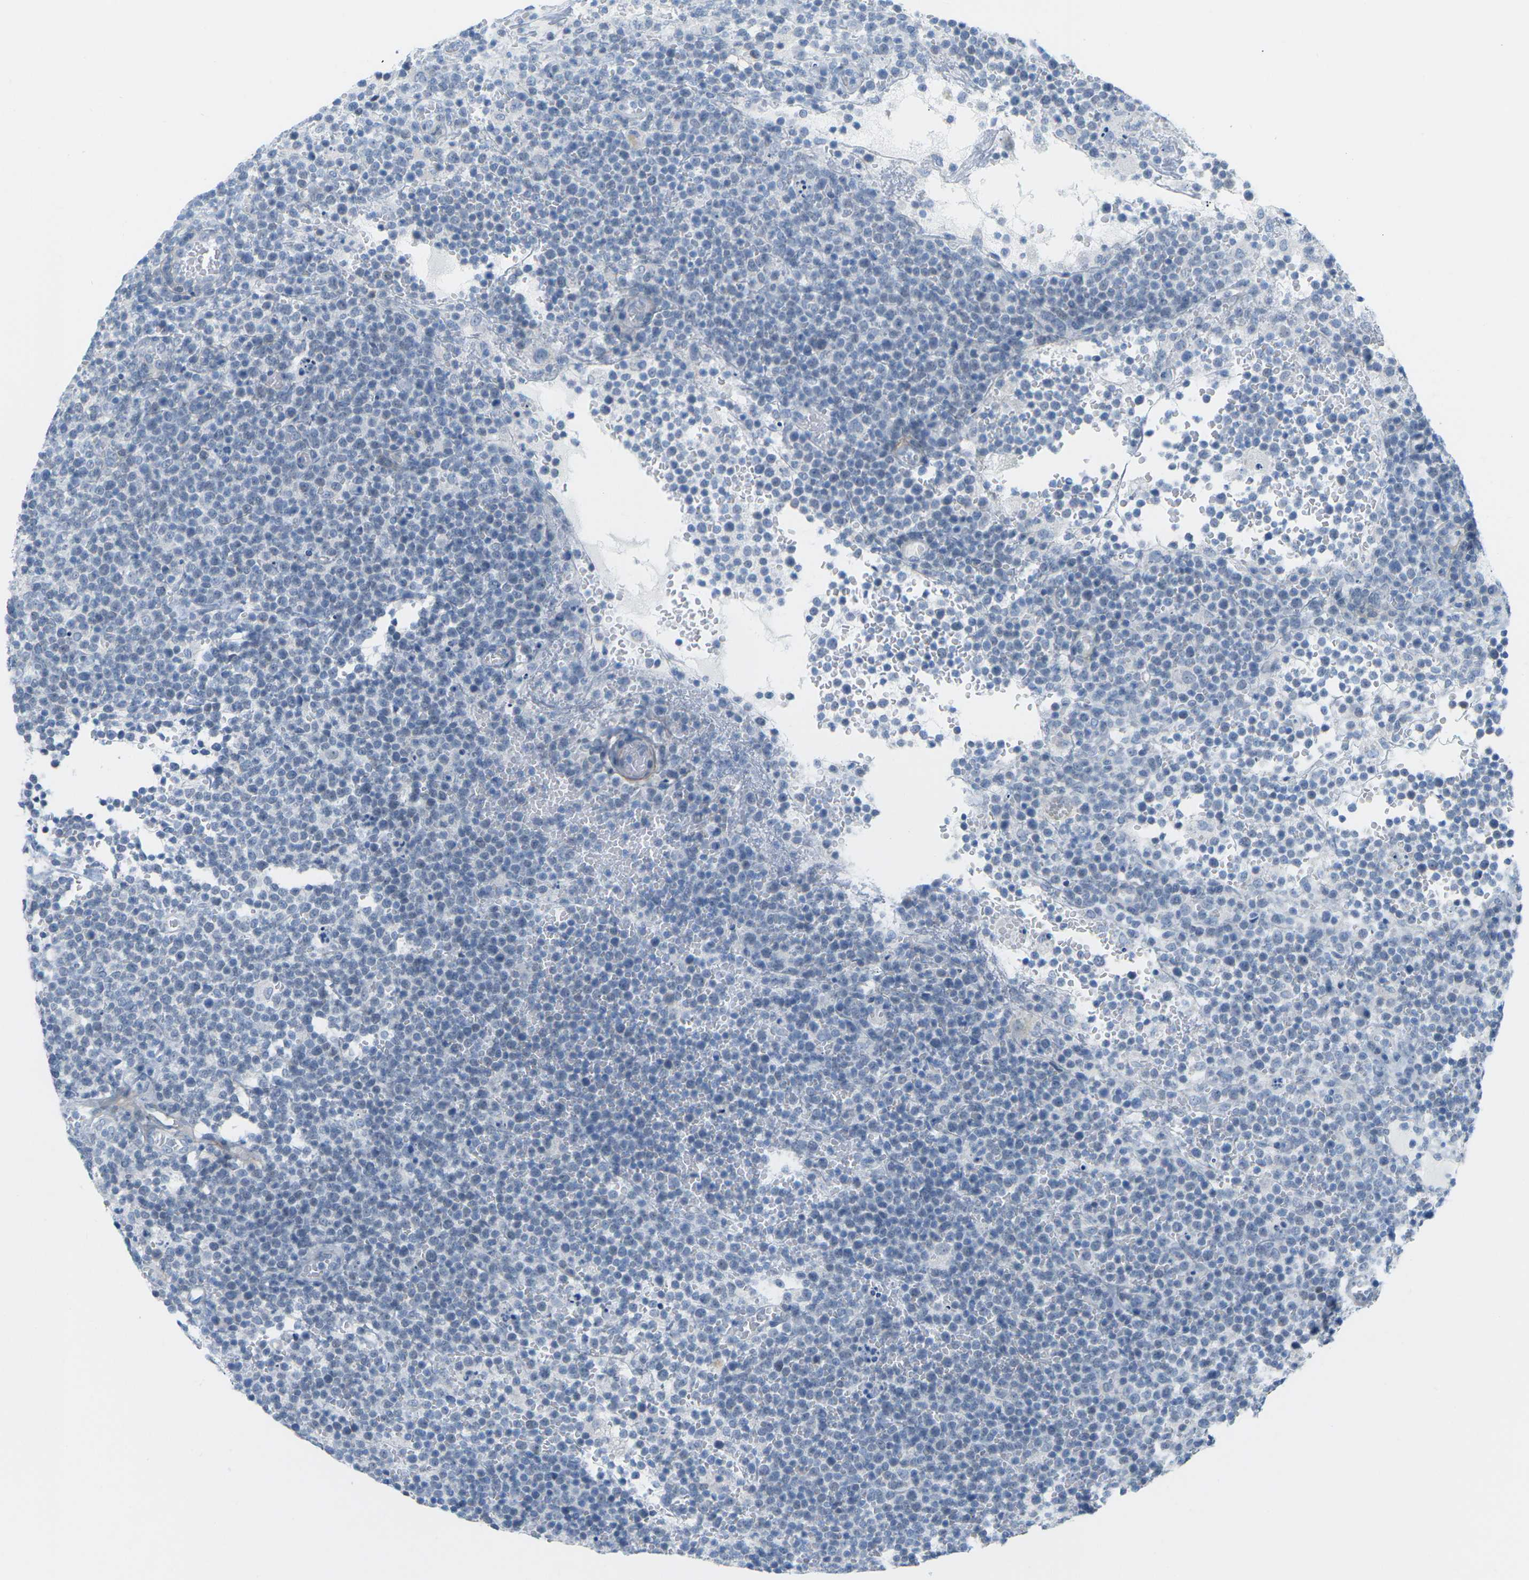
{"staining": {"intensity": "negative", "quantity": "none", "location": "none"}, "tissue": "lymphoma", "cell_type": "Tumor cells", "image_type": "cancer", "snomed": [{"axis": "morphology", "description": "Malignant lymphoma, non-Hodgkin's type, High grade"}, {"axis": "topography", "description": "Lymph node"}], "caption": "Immunohistochemistry photomicrograph of human lymphoma stained for a protein (brown), which displays no expression in tumor cells. The staining was performed using DAB to visualize the protein expression in brown, while the nuclei were stained in blue with hematoxylin (Magnification: 20x).", "gene": "HLTF", "patient": {"sex": "male", "age": 61}}